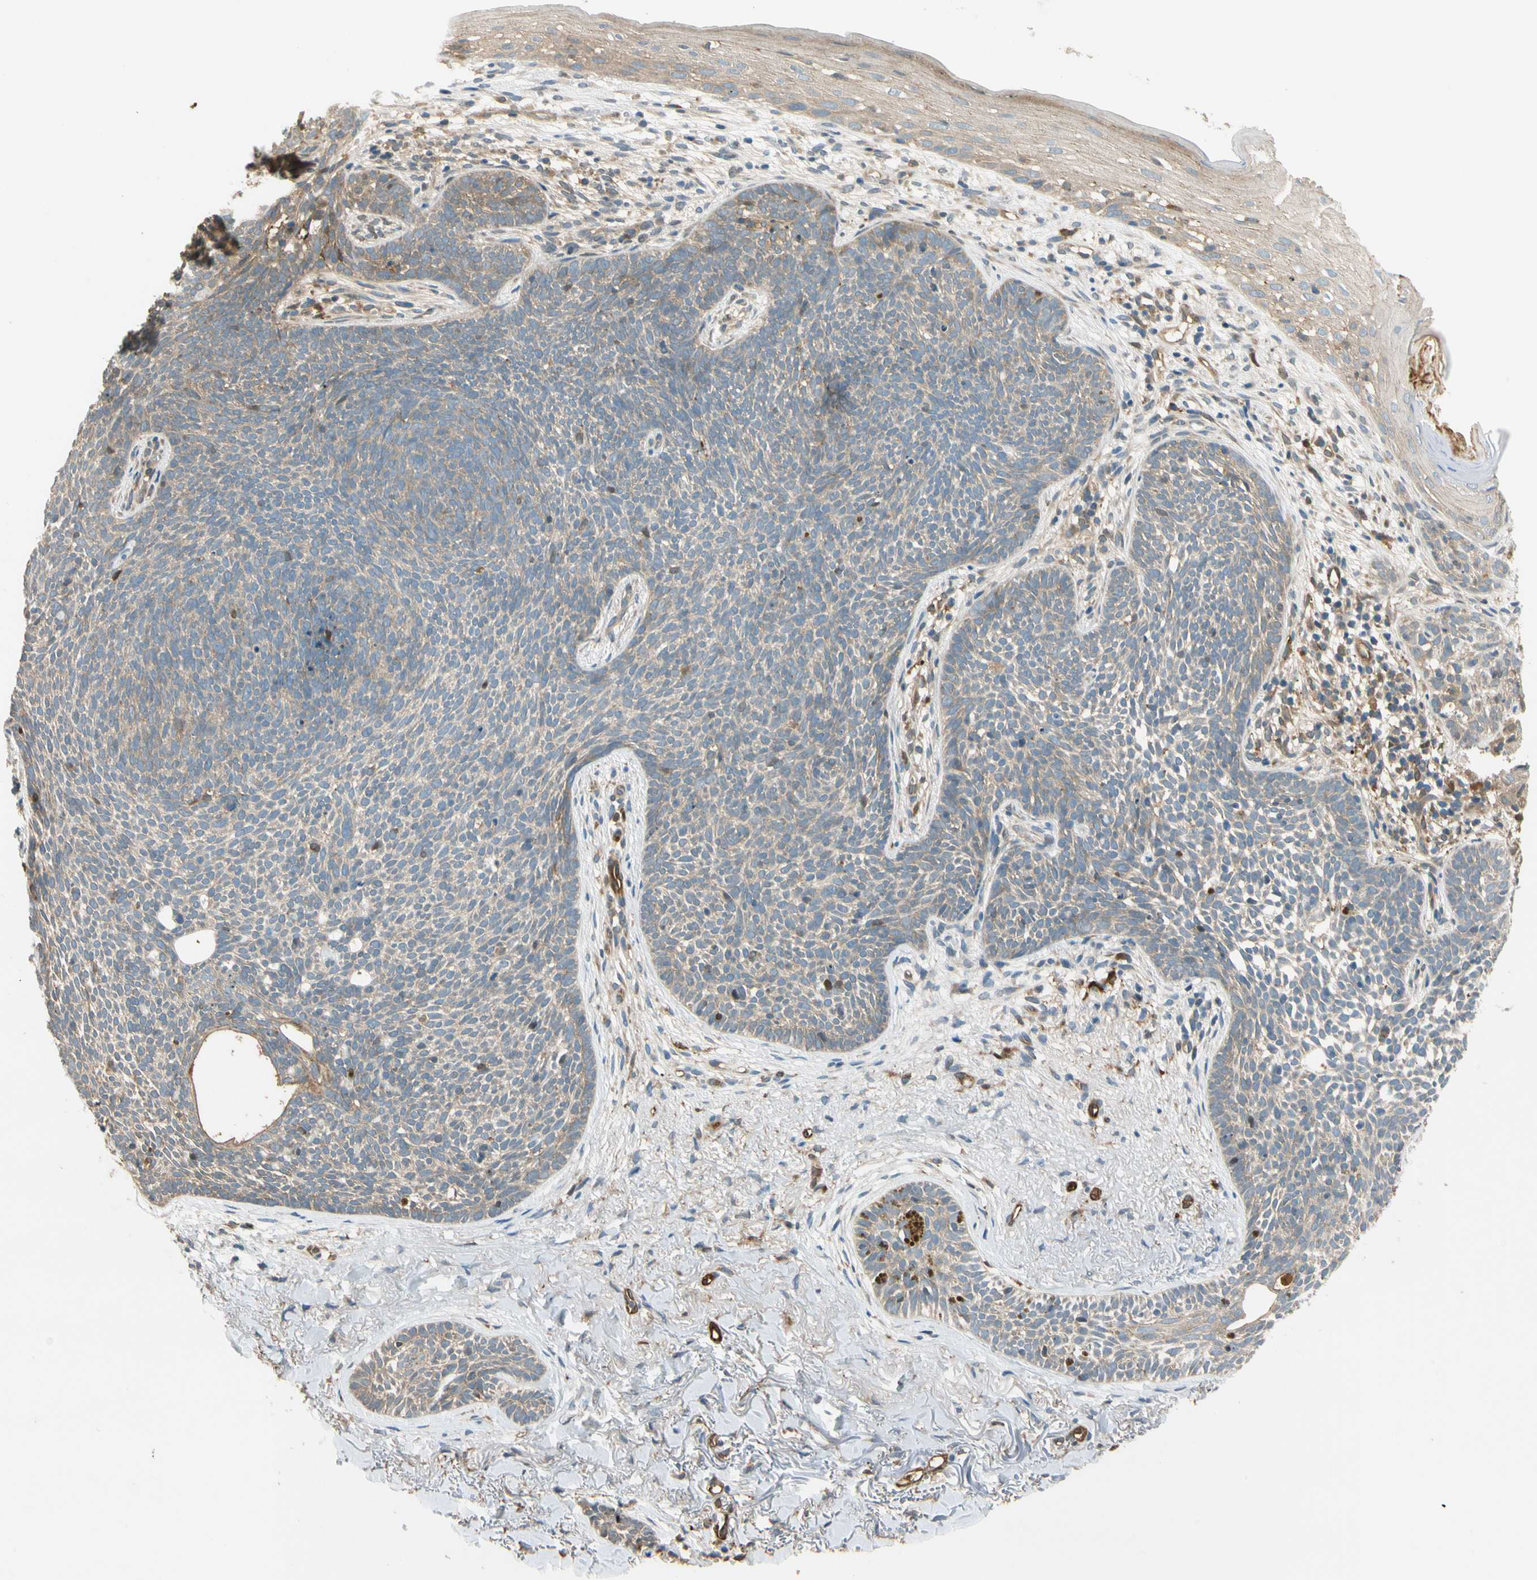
{"staining": {"intensity": "weak", "quantity": ">75%", "location": "cytoplasmic/membranous"}, "tissue": "skin cancer", "cell_type": "Tumor cells", "image_type": "cancer", "snomed": [{"axis": "morphology", "description": "Basal cell carcinoma"}, {"axis": "topography", "description": "Skin"}], "caption": "IHC image of neoplastic tissue: human skin basal cell carcinoma stained using immunohistochemistry reveals low levels of weak protein expression localized specifically in the cytoplasmic/membranous of tumor cells, appearing as a cytoplasmic/membranous brown color.", "gene": "PARP14", "patient": {"sex": "female", "age": 70}}